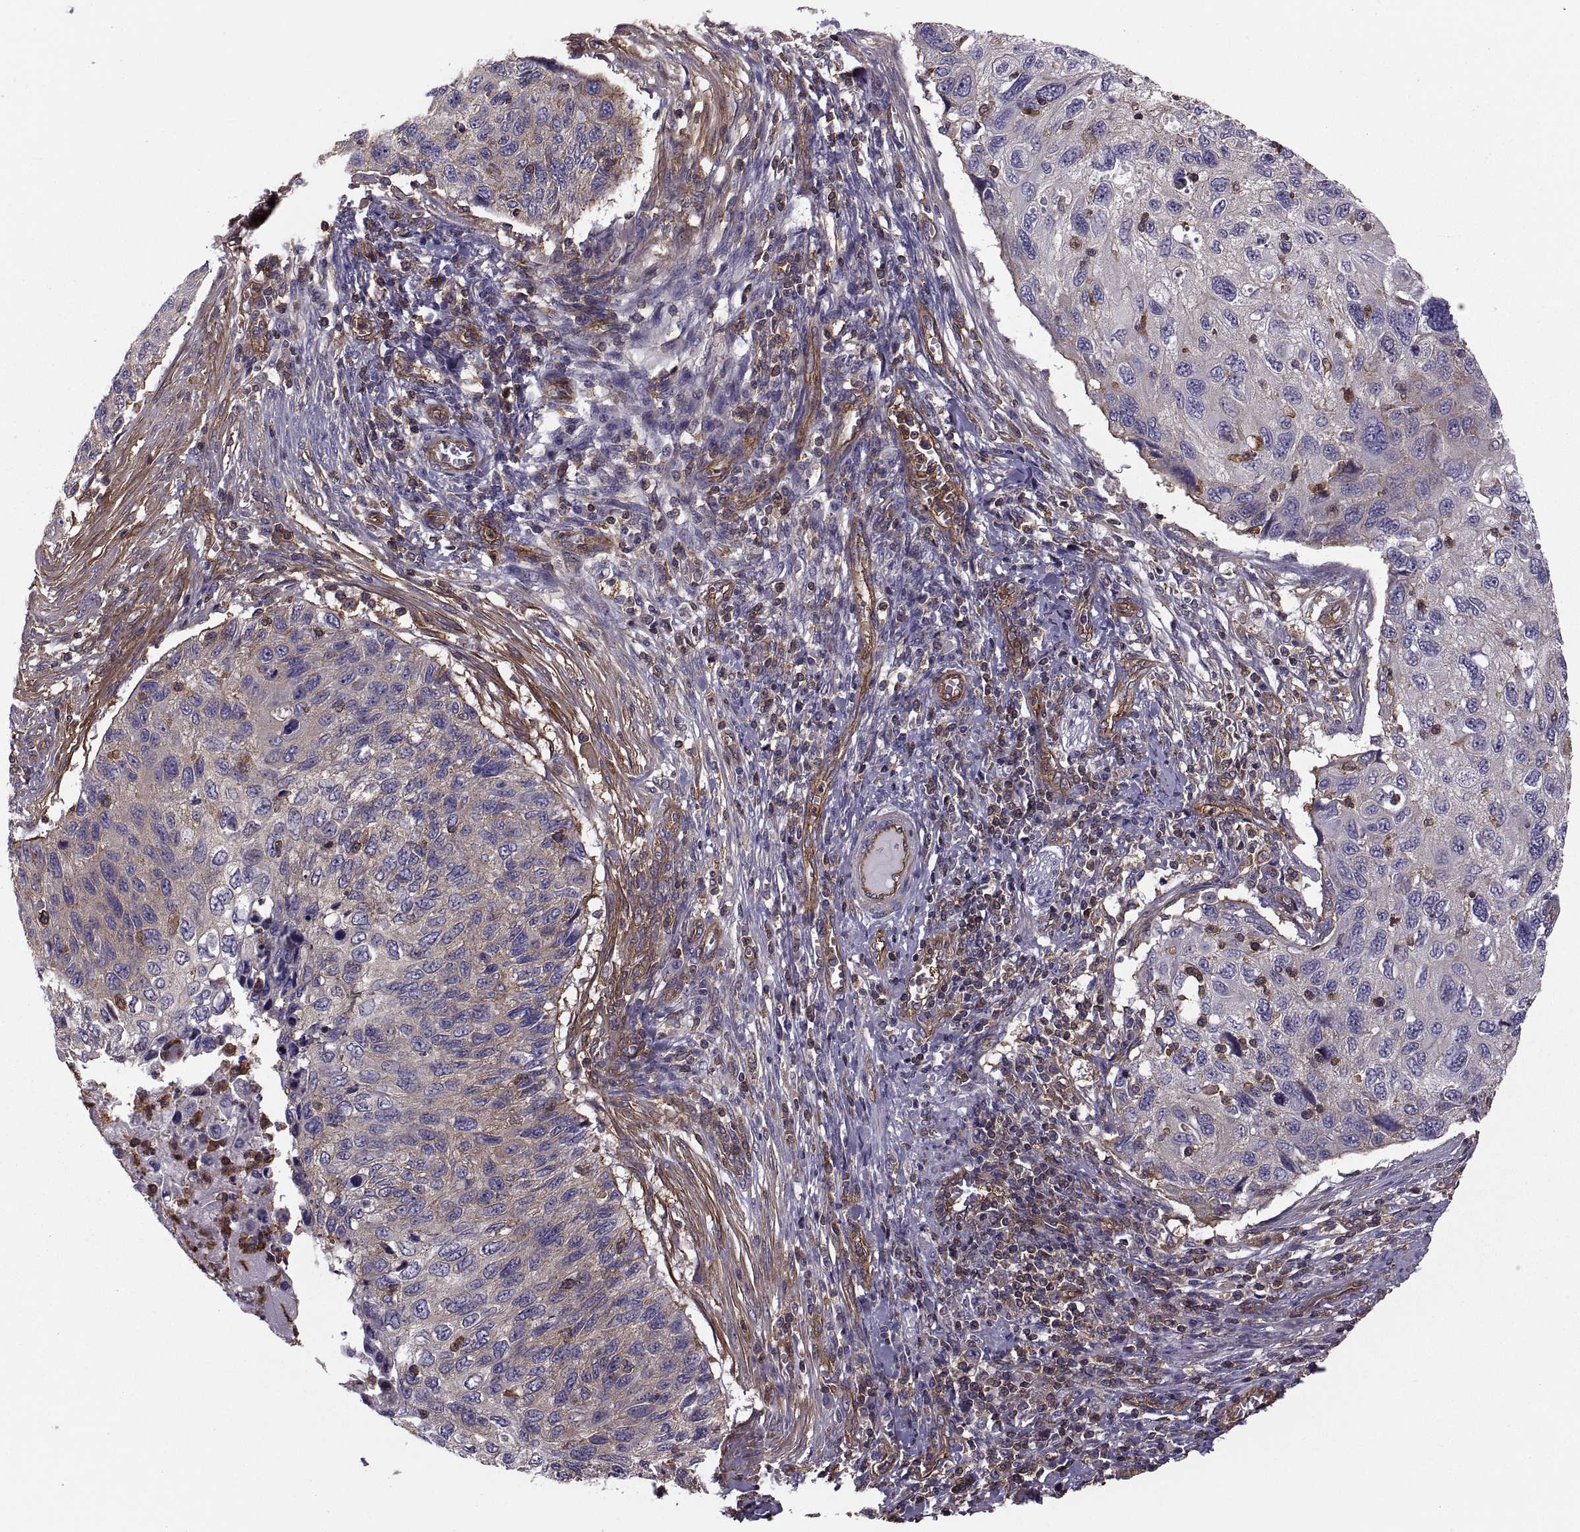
{"staining": {"intensity": "weak", "quantity": "25%-75%", "location": "cytoplasmic/membranous"}, "tissue": "cervical cancer", "cell_type": "Tumor cells", "image_type": "cancer", "snomed": [{"axis": "morphology", "description": "Squamous cell carcinoma, NOS"}, {"axis": "topography", "description": "Cervix"}], "caption": "Protein expression analysis of cervical cancer exhibits weak cytoplasmic/membranous positivity in about 25%-75% of tumor cells. The staining is performed using DAB brown chromogen to label protein expression. The nuclei are counter-stained blue using hematoxylin.", "gene": "MYH9", "patient": {"sex": "female", "age": 70}}